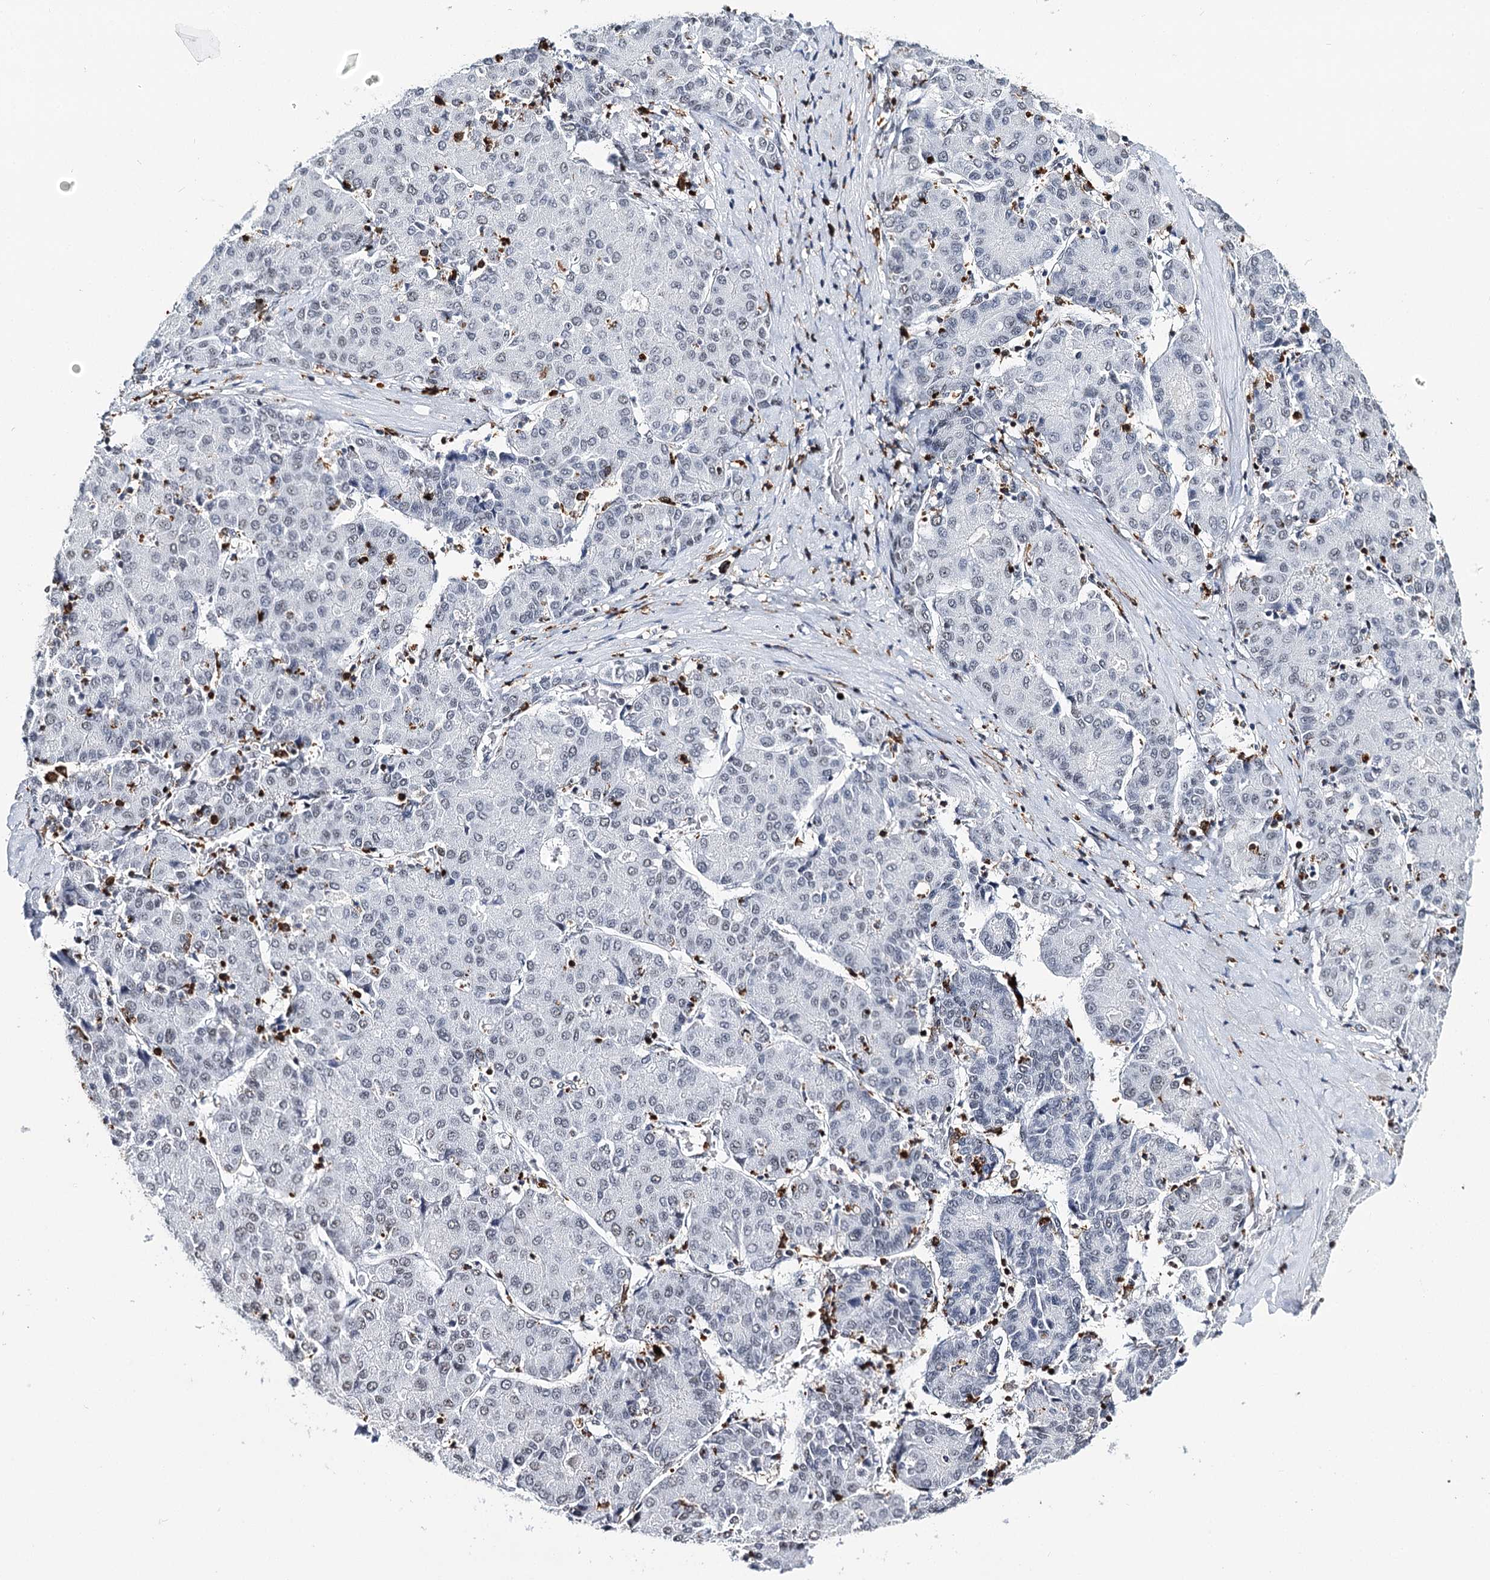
{"staining": {"intensity": "negative", "quantity": "none", "location": "none"}, "tissue": "liver cancer", "cell_type": "Tumor cells", "image_type": "cancer", "snomed": [{"axis": "morphology", "description": "Carcinoma, Hepatocellular, NOS"}, {"axis": "topography", "description": "Liver"}], "caption": "Liver cancer stained for a protein using immunohistochemistry (IHC) displays no expression tumor cells.", "gene": "BARD1", "patient": {"sex": "male", "age": 65}}